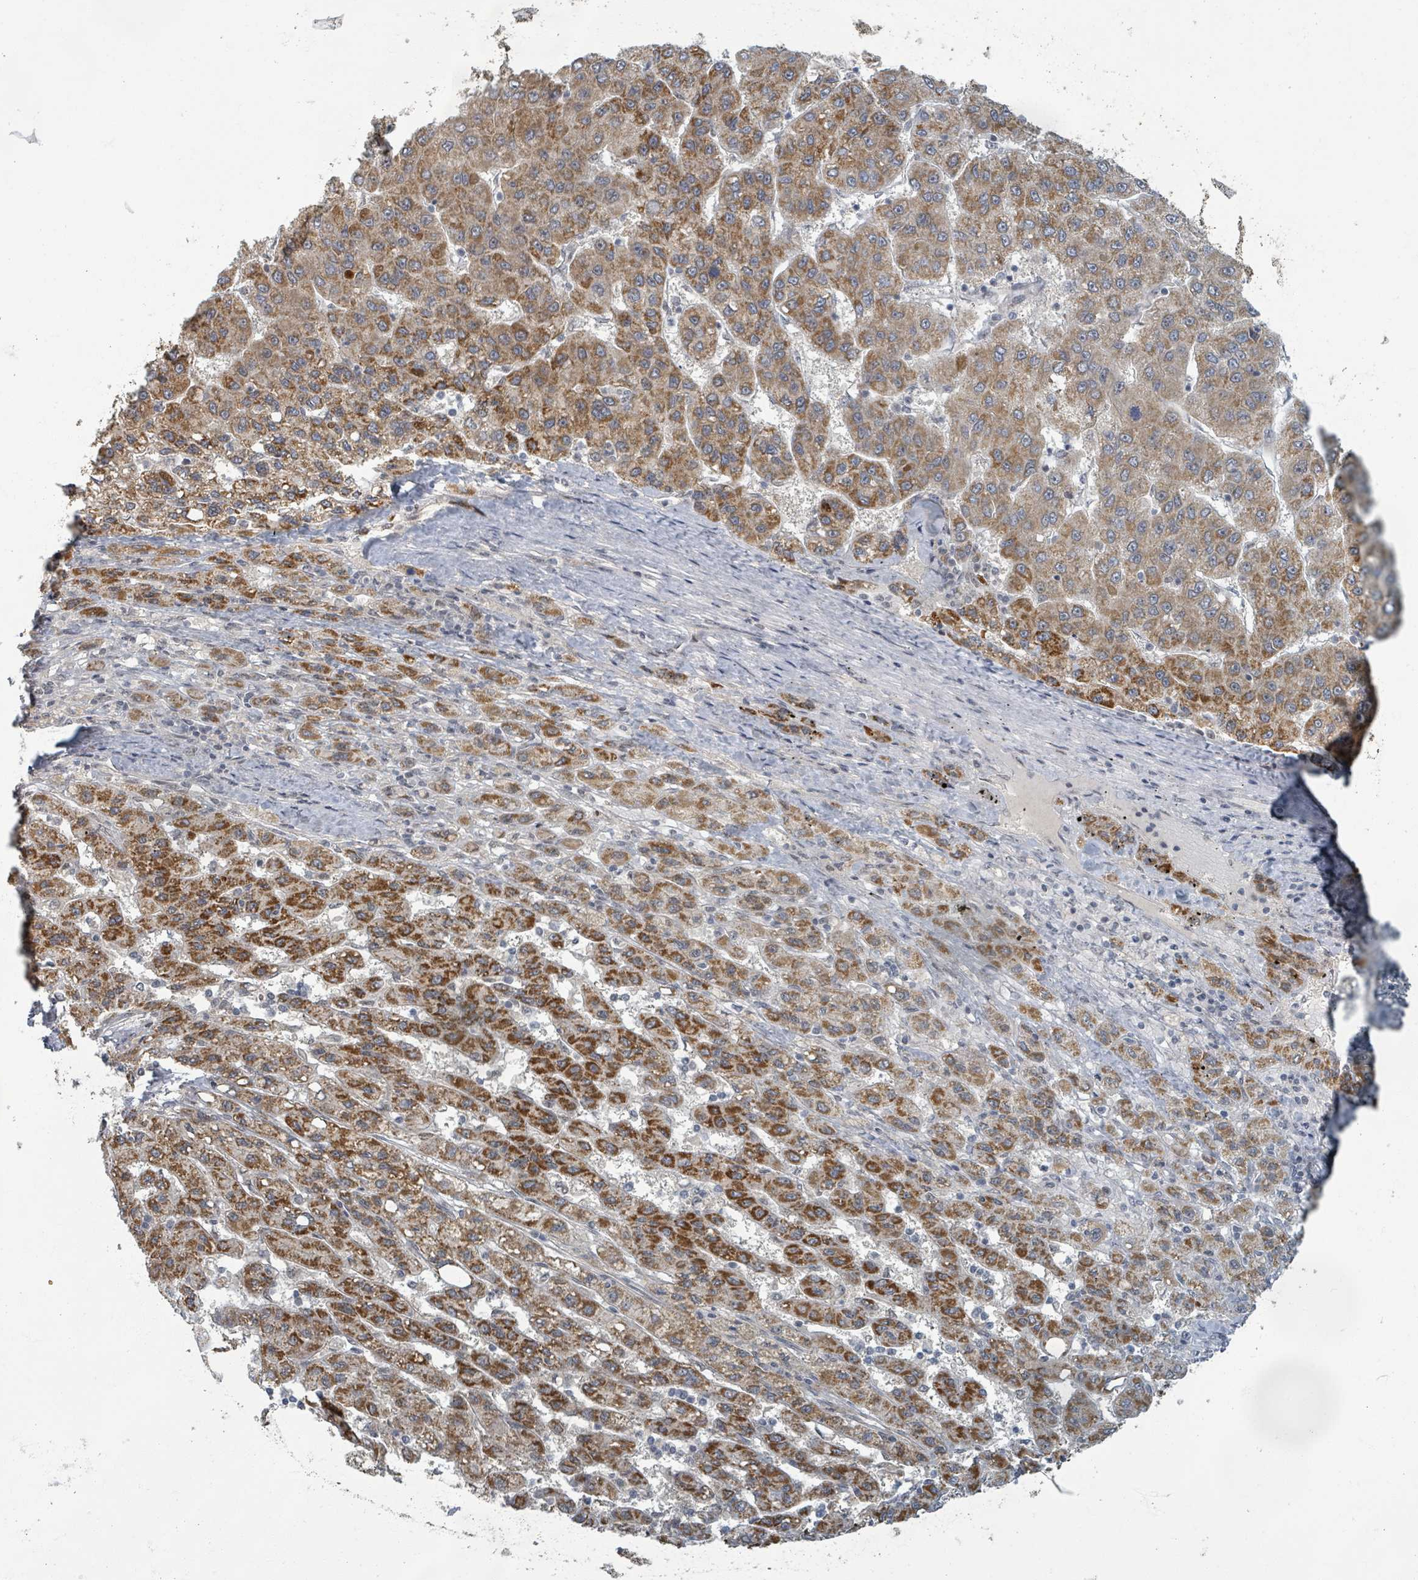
{"staining": {"intensity": "moderate", "quantity": ">75%", "location": "cytoplasmic/membranous"}, "tissue": "liver cancer", "cell_type": "Tumor cells", "image_type": "cancer", "snomed": [{"axis": "morphology", "description": "Carcinoma, Hepatocellular, NOS"}, {"axis": "topography", "description": "Liver"}], "caption": "Liver cancer (hepatocellular carcinoma) stained with IHC exhibits moderate cytoplasmic/membranous staining in approximately >75% of tumor cells. (Brightfield microscopy of DAB IHC at high magnification).", "gene": "INTS15", "patient": {"sex": "female", "age": 82}}